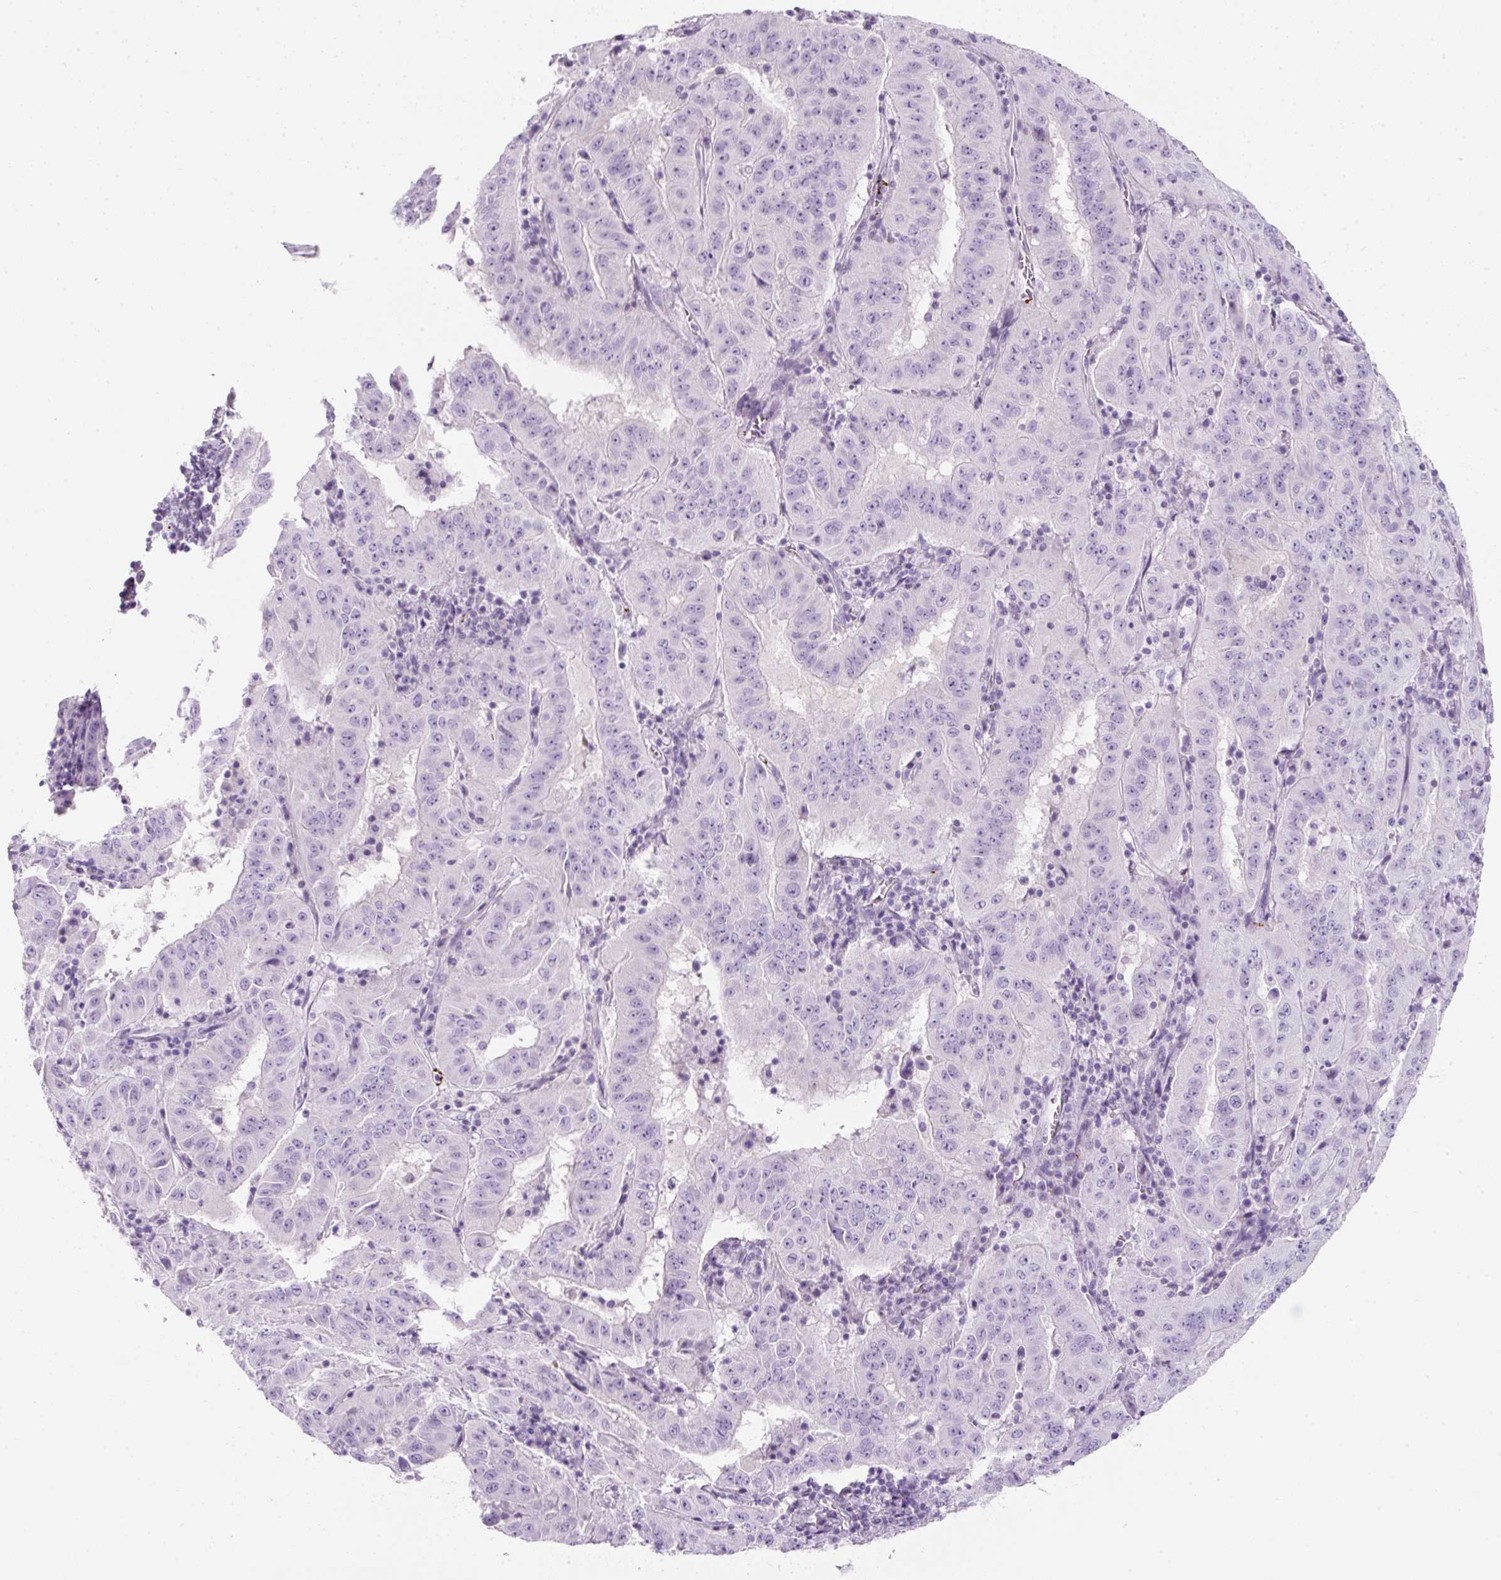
{"staining": {"intensity": "negative", "quantity": "none", "location": "none"}, "tissue": "pancreatic cancer", "cell_type": "Tumor cells", "image_type": "cancer", "snomed": [{"axis": "morphology", "description": "Adenocarcinoma, NOS"}, {"axis": "topography", "description": "Pancreas"}], "caption": "Human pancreatic cancer stained for a protein using immunohistochemistry reveals no positivity in tumor cells.", "gene": "PF4V1", "patient": {"sex": "male", "age": 63}}